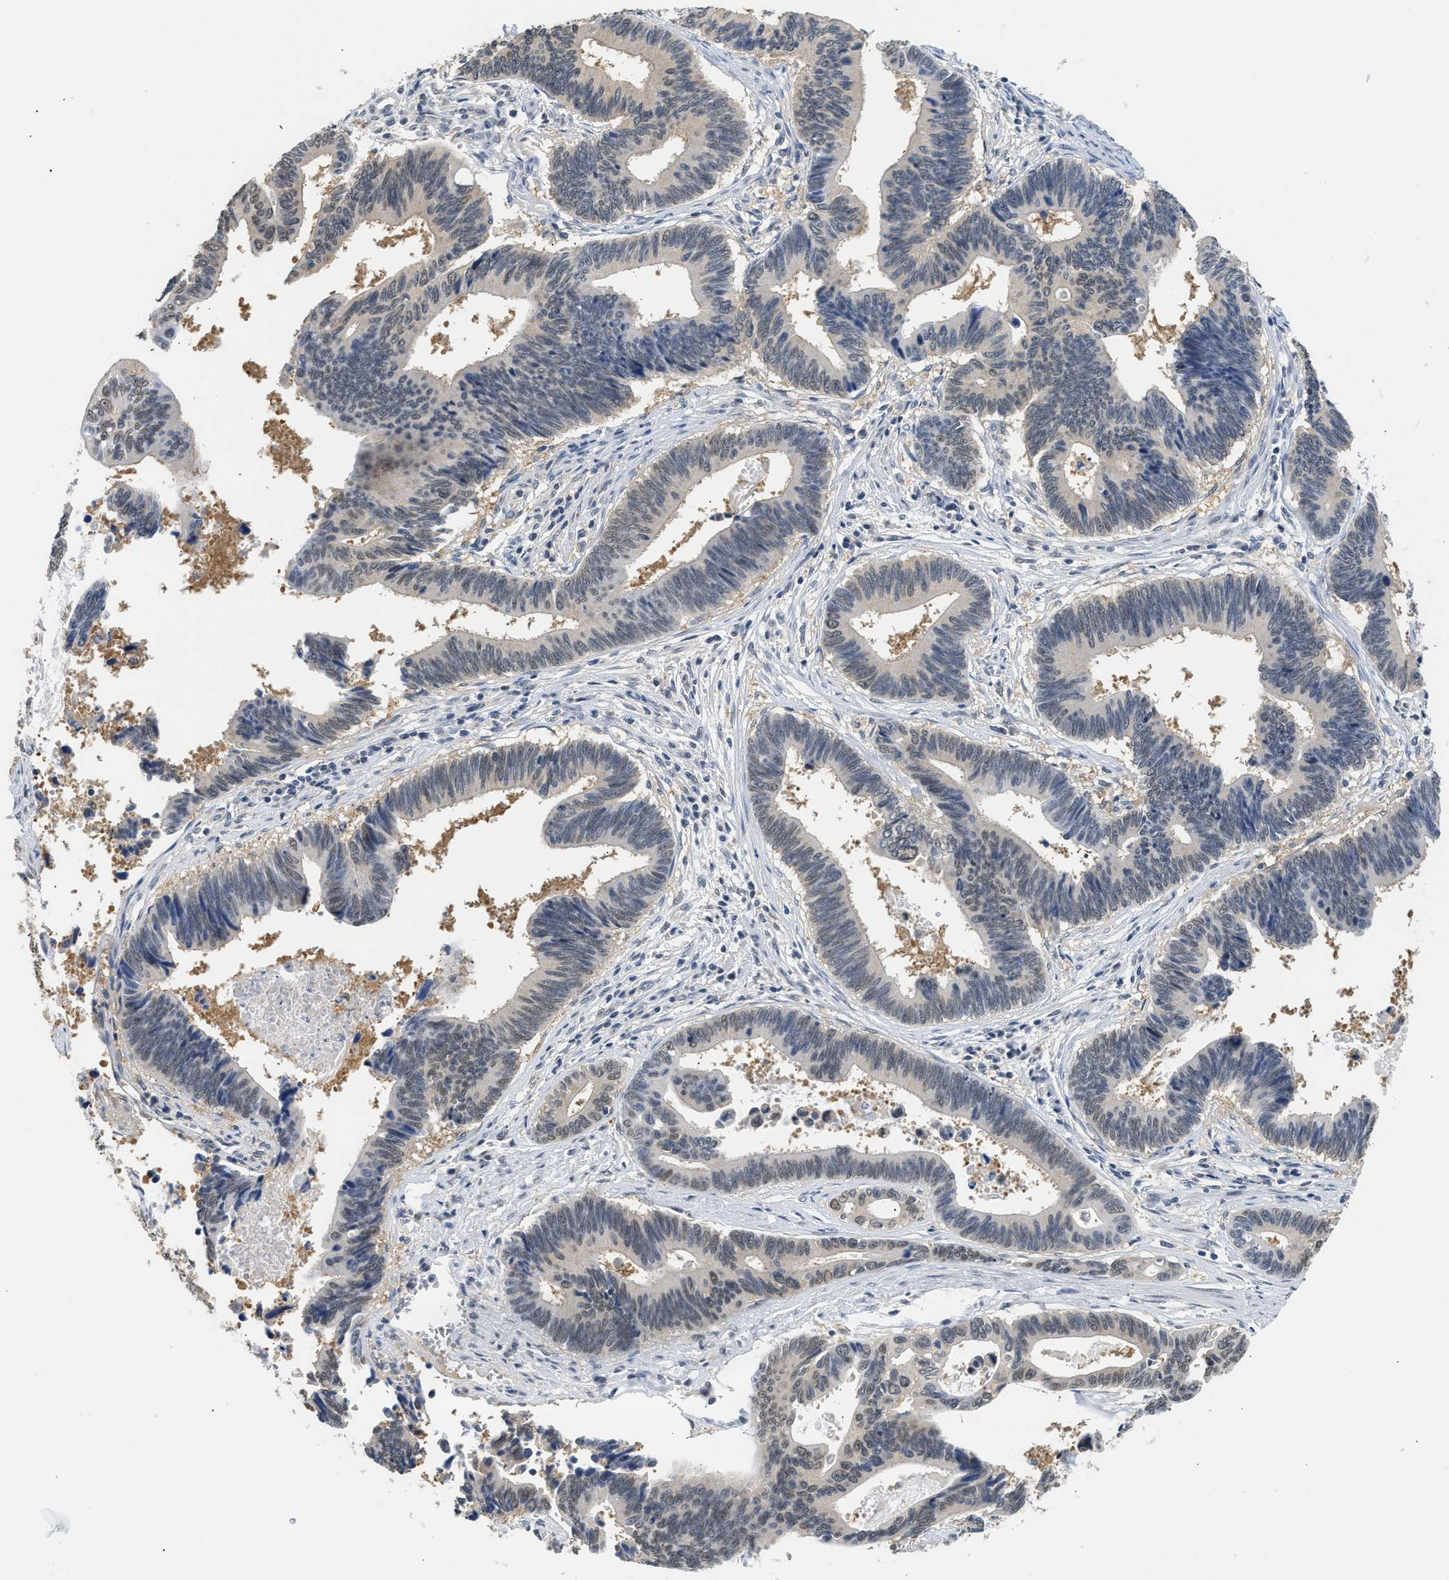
{"staining": {"intensity": "weak", "quantity": "<25%", "location": "nuclear"}, "tissue": "pancreatic cancer", "cell_type": "Tumor cells", "image_type": "cancer", "snomed": [{"axis": "morphology", "description": "Adenocarcinoma, NOS"}, {"axis": "topography", "description": "Pancreas"}], "caption": "High power microscopy histopathology image of an immunohistochemistry (IHC) photomicrograph of pancreatic cancer (adenocarcinoma), revealing no significant staining in tumor cells. The staining was performed using DAB (3,3'-diaminobenzidine) to visualize the protein expression in brown, while the nuclei were stained in blue with hematoxylin (Magnification: 20x).", "gene": "PPM1L", "patient": {"sex": "female", "age": 70}}